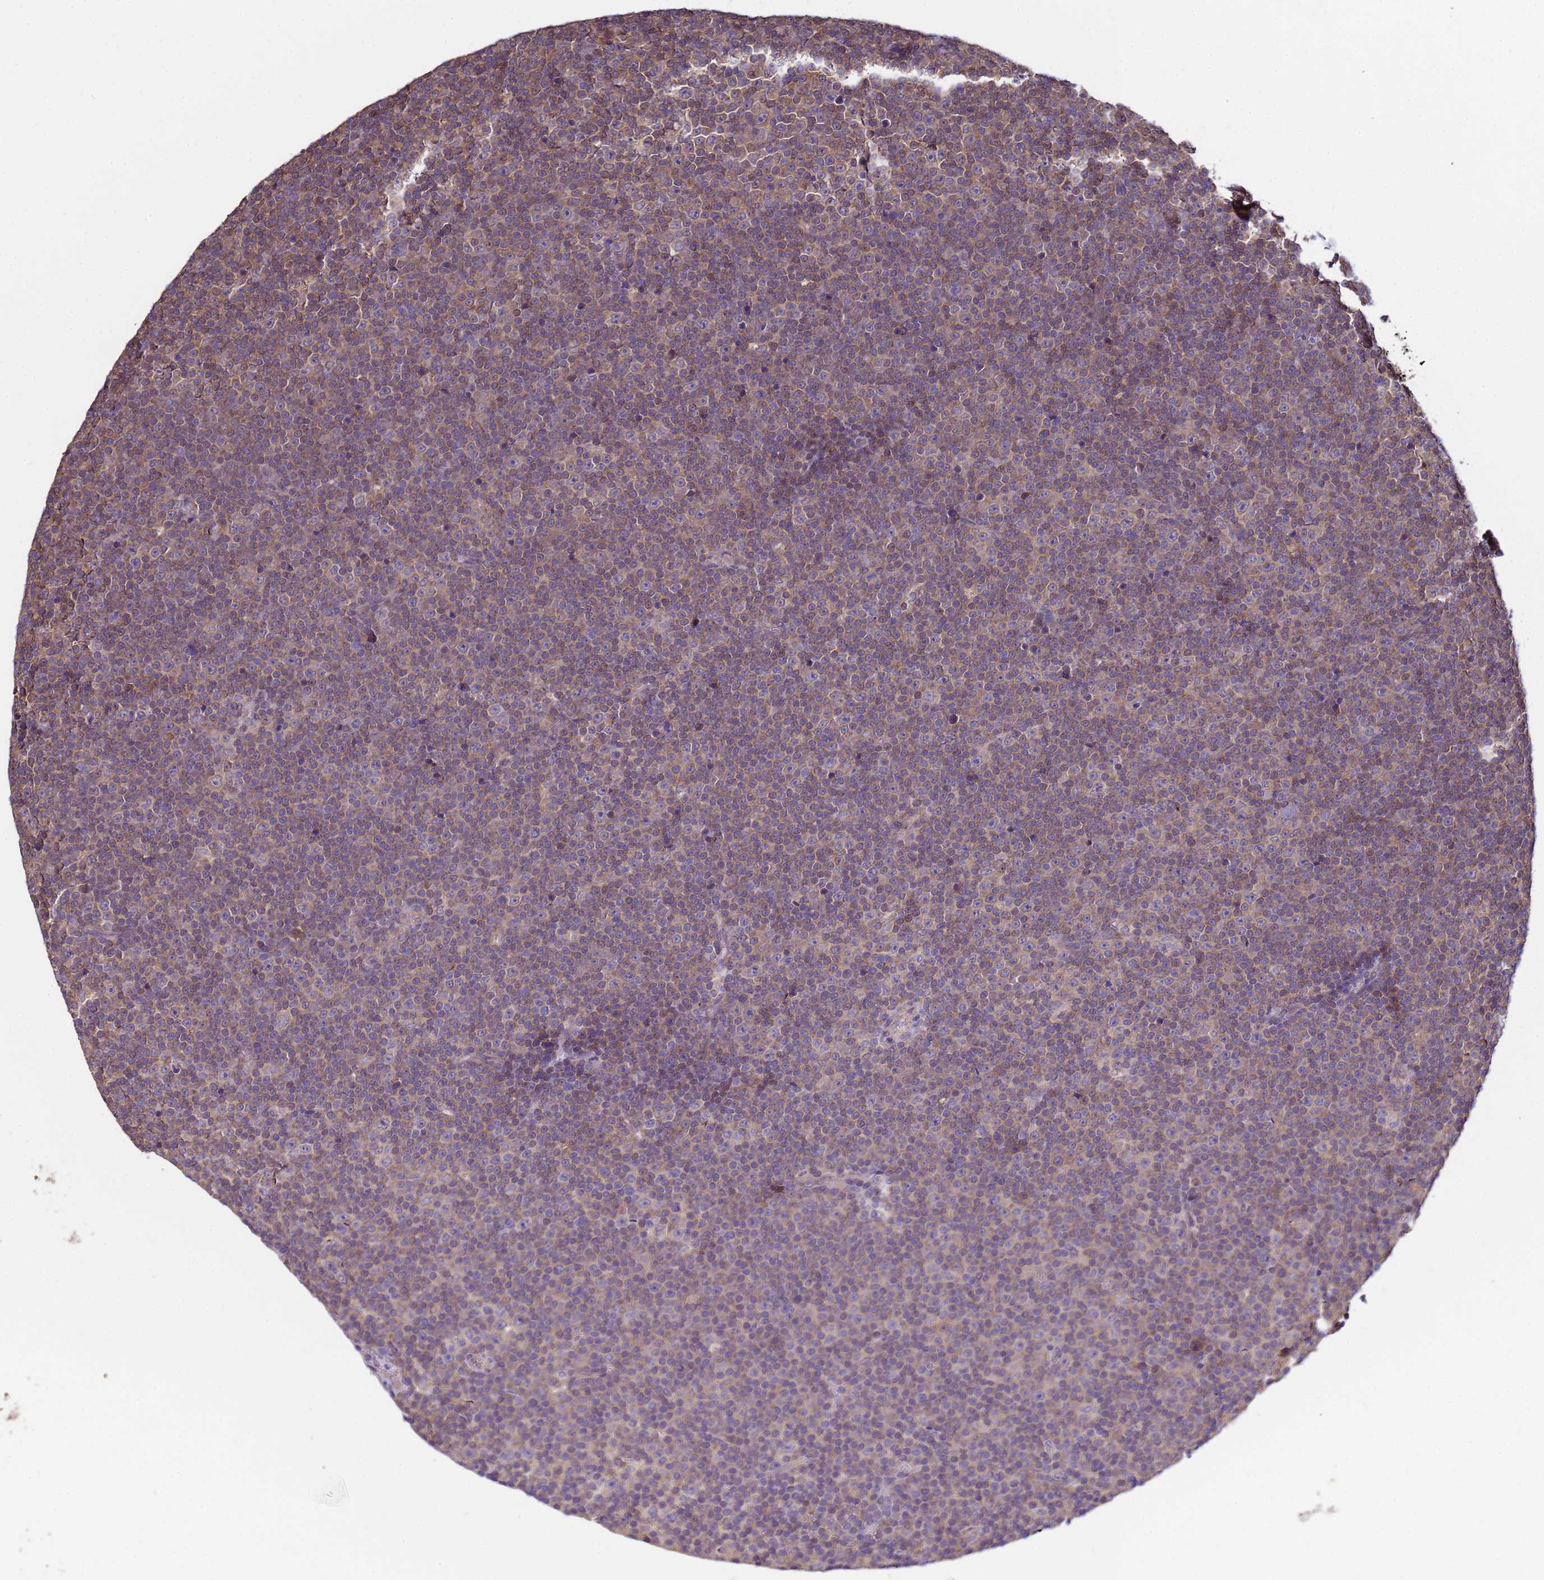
{"staining": {"intensity": "negative", "quantity": "none", "location": "none"}, "tissue": "lymphoma", "cell_type": "Tumor cells", "image_type": "cancer", "snomed": [{"axis": "morphology", "description": "Malignant lymphoma, non-Hodgkin's type, Low grade"}, {"axis": "topography", "description": "Lymph node"}], "caption": "IHC histopathology image of human lymphoma stained for a protein (brown), which exhibits no expression in tumor cells.", "gene": "NAXE", "patient": {"sex": "female", "age": 67}}